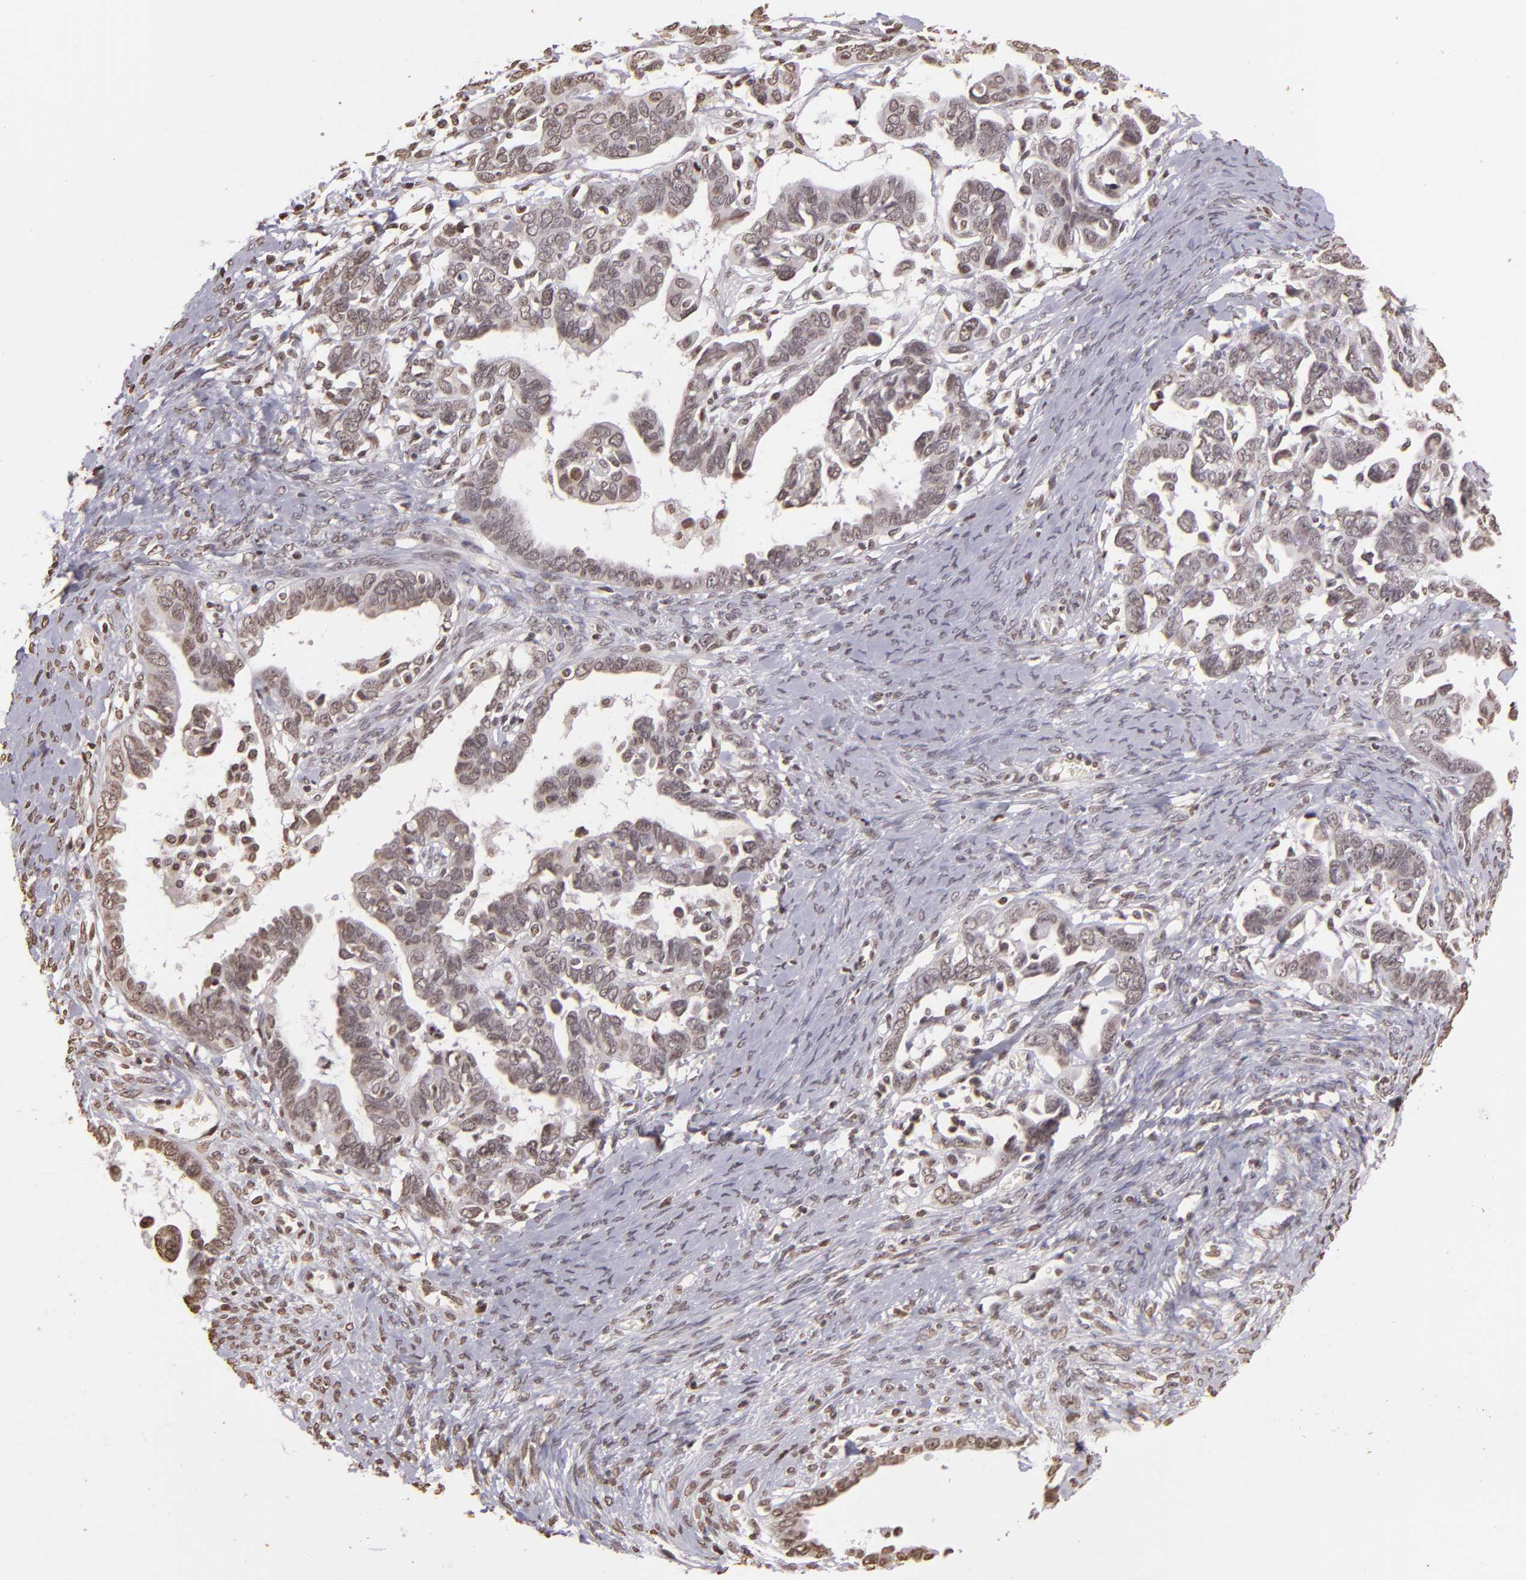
{"staining": {"intensity": "moderate", "quantity": ">75%", "location": "nuclear"}, "tissue": "ovarian cancer", "cell_type": "Tumor cells", "image_type": "cancer", "snomed": [{"axis": "morphology", "description": "Cystadenocarcinoma, serous, NOS"}, {"axis": "topography", "description": "Ovary"}], "caption": "Moderate nuclear protein positivity is identified in about >75% of tumor cells in ovarian serous cystadenocarcinoma. The protein of interest is shown in brown color, while the nuclei are stained blue.", "gene": "THRB", "patient": {"sex": "female", "age": 69}}